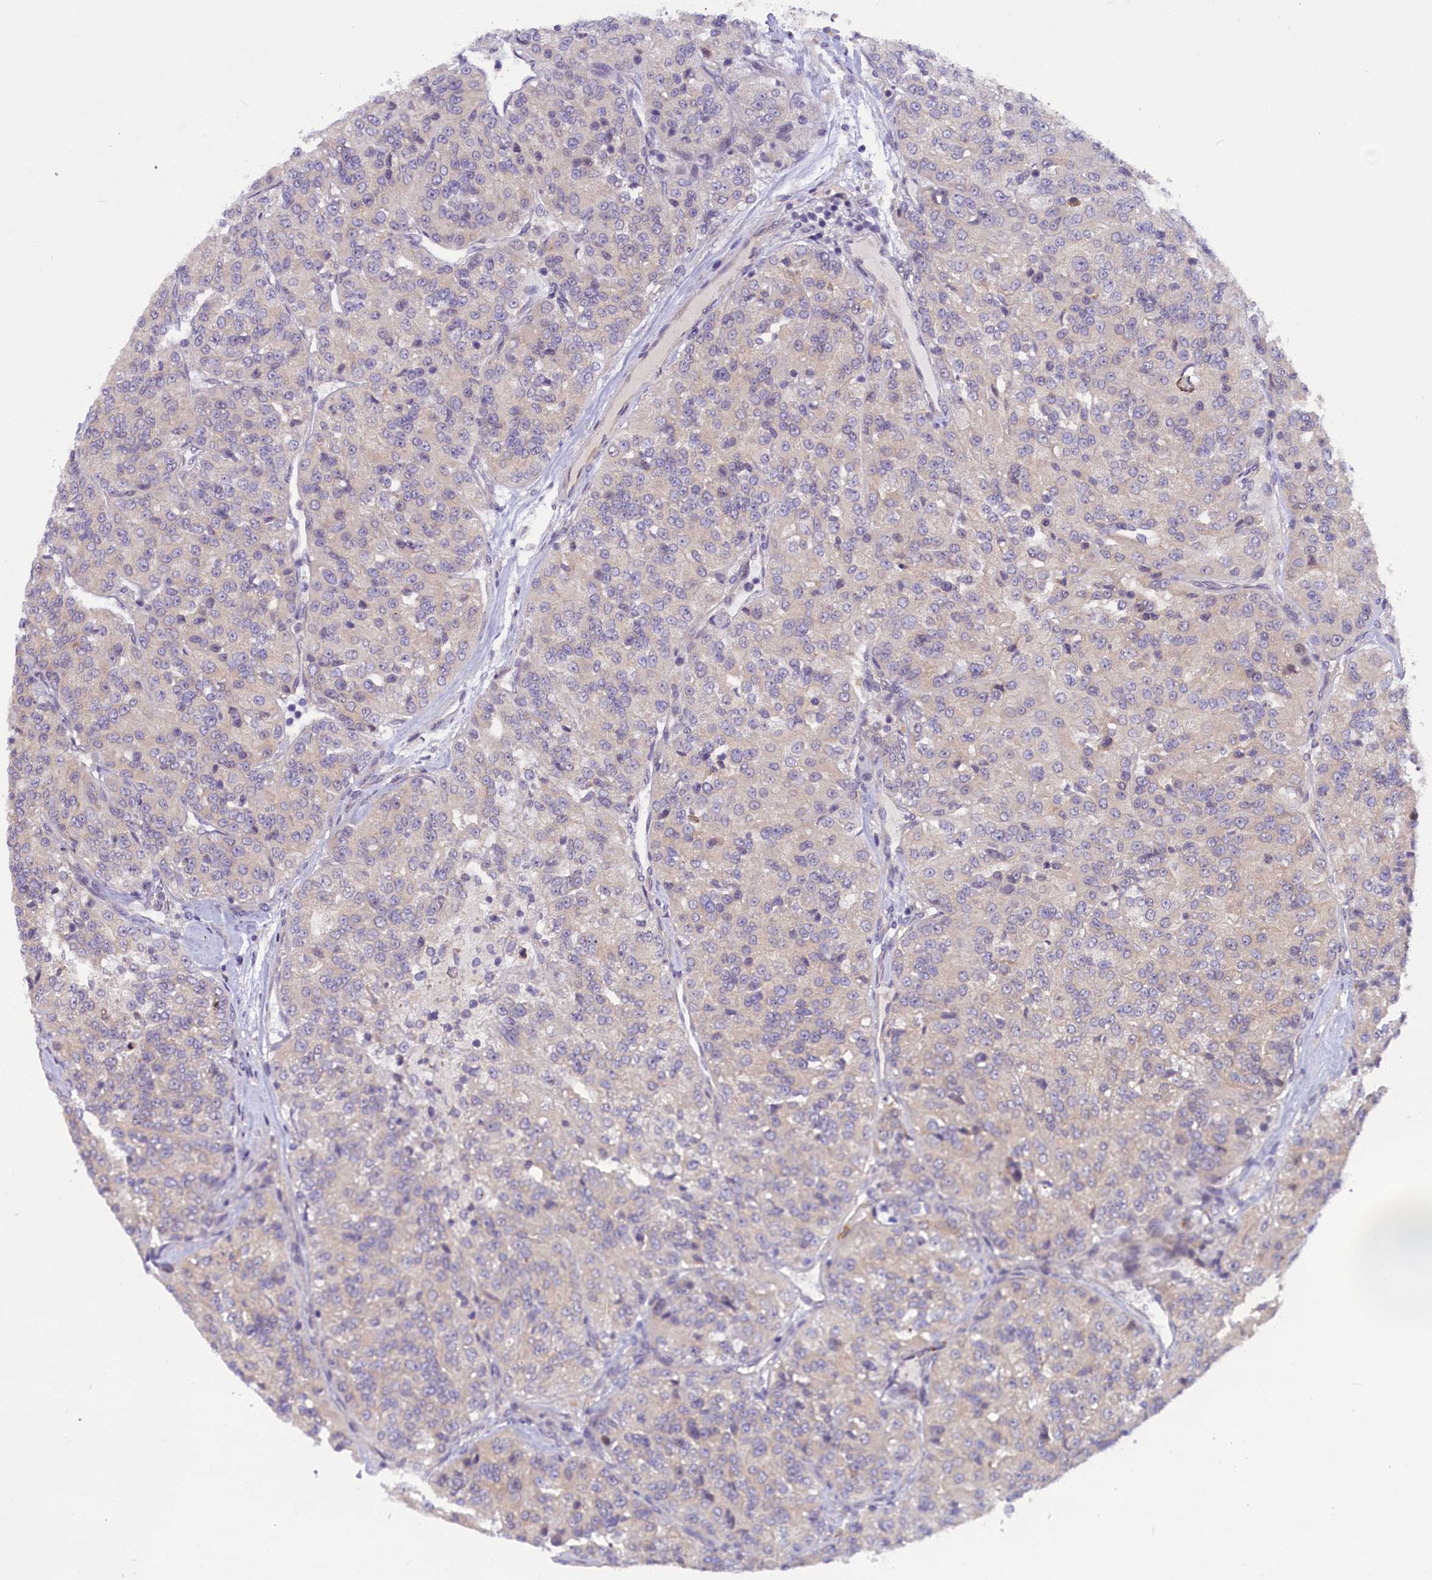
{"staining": {"intensity": "weak", "quantity": "<25%", "location": "cytoplasmic/membranous"}, "tissue": "renal cancer", "cell_type": "Tumor cells", "image_type": "cancer", "snomed": [{"axis": "morphology", "description": "Adenocarcinoma, NOS"}, {"axis": "topography", "description": "Kidney"}], "caption": "Immunohistochemistry of human adenocarcinoma (renal) demonstrates no expression in tumor cells.", "gene": "CCDC9B", "patient": {"sex": "female", "age": 63}}